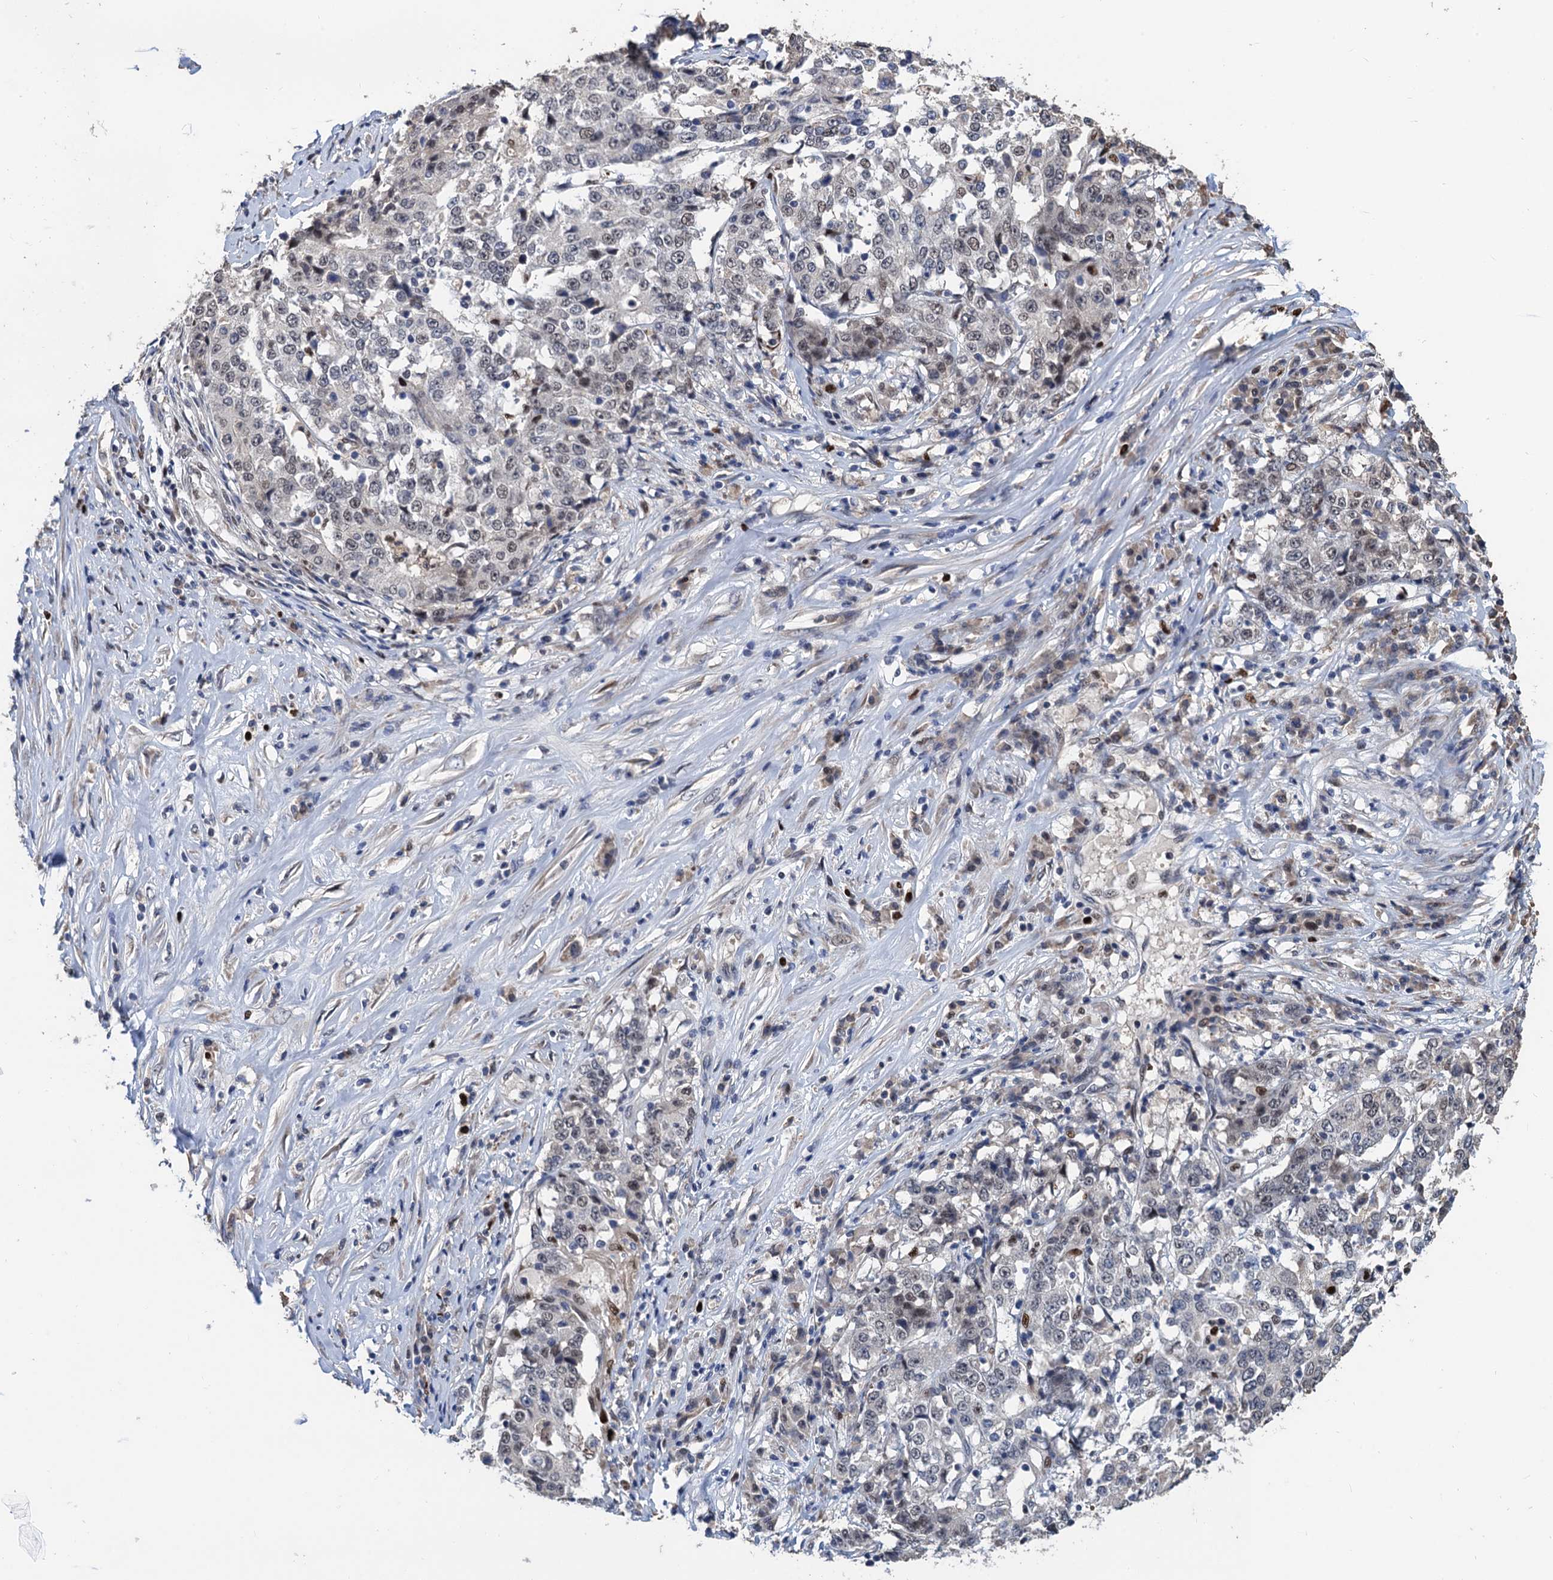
{"staining": {"intensity": "weak", "quantity": "<25%", "location": "nuclear"}, "tissue": "stomach cancer", "cell_type": "Tumor cells", "image_type": "cancer", "snomed": [{"axis": "morphology", "description": "Adenocarcinoma, NOS"}, {"axis": "topography", "description": "Stomach"}], "caption": "An immunohistochemistry histopathology image of adenocarcinoma (stomach) is shown. There is no staining in tumor cells of adenocarcinoma (stomach).", "gene": "TSEN34", "patient": {"sex": "male", "age": 59}}